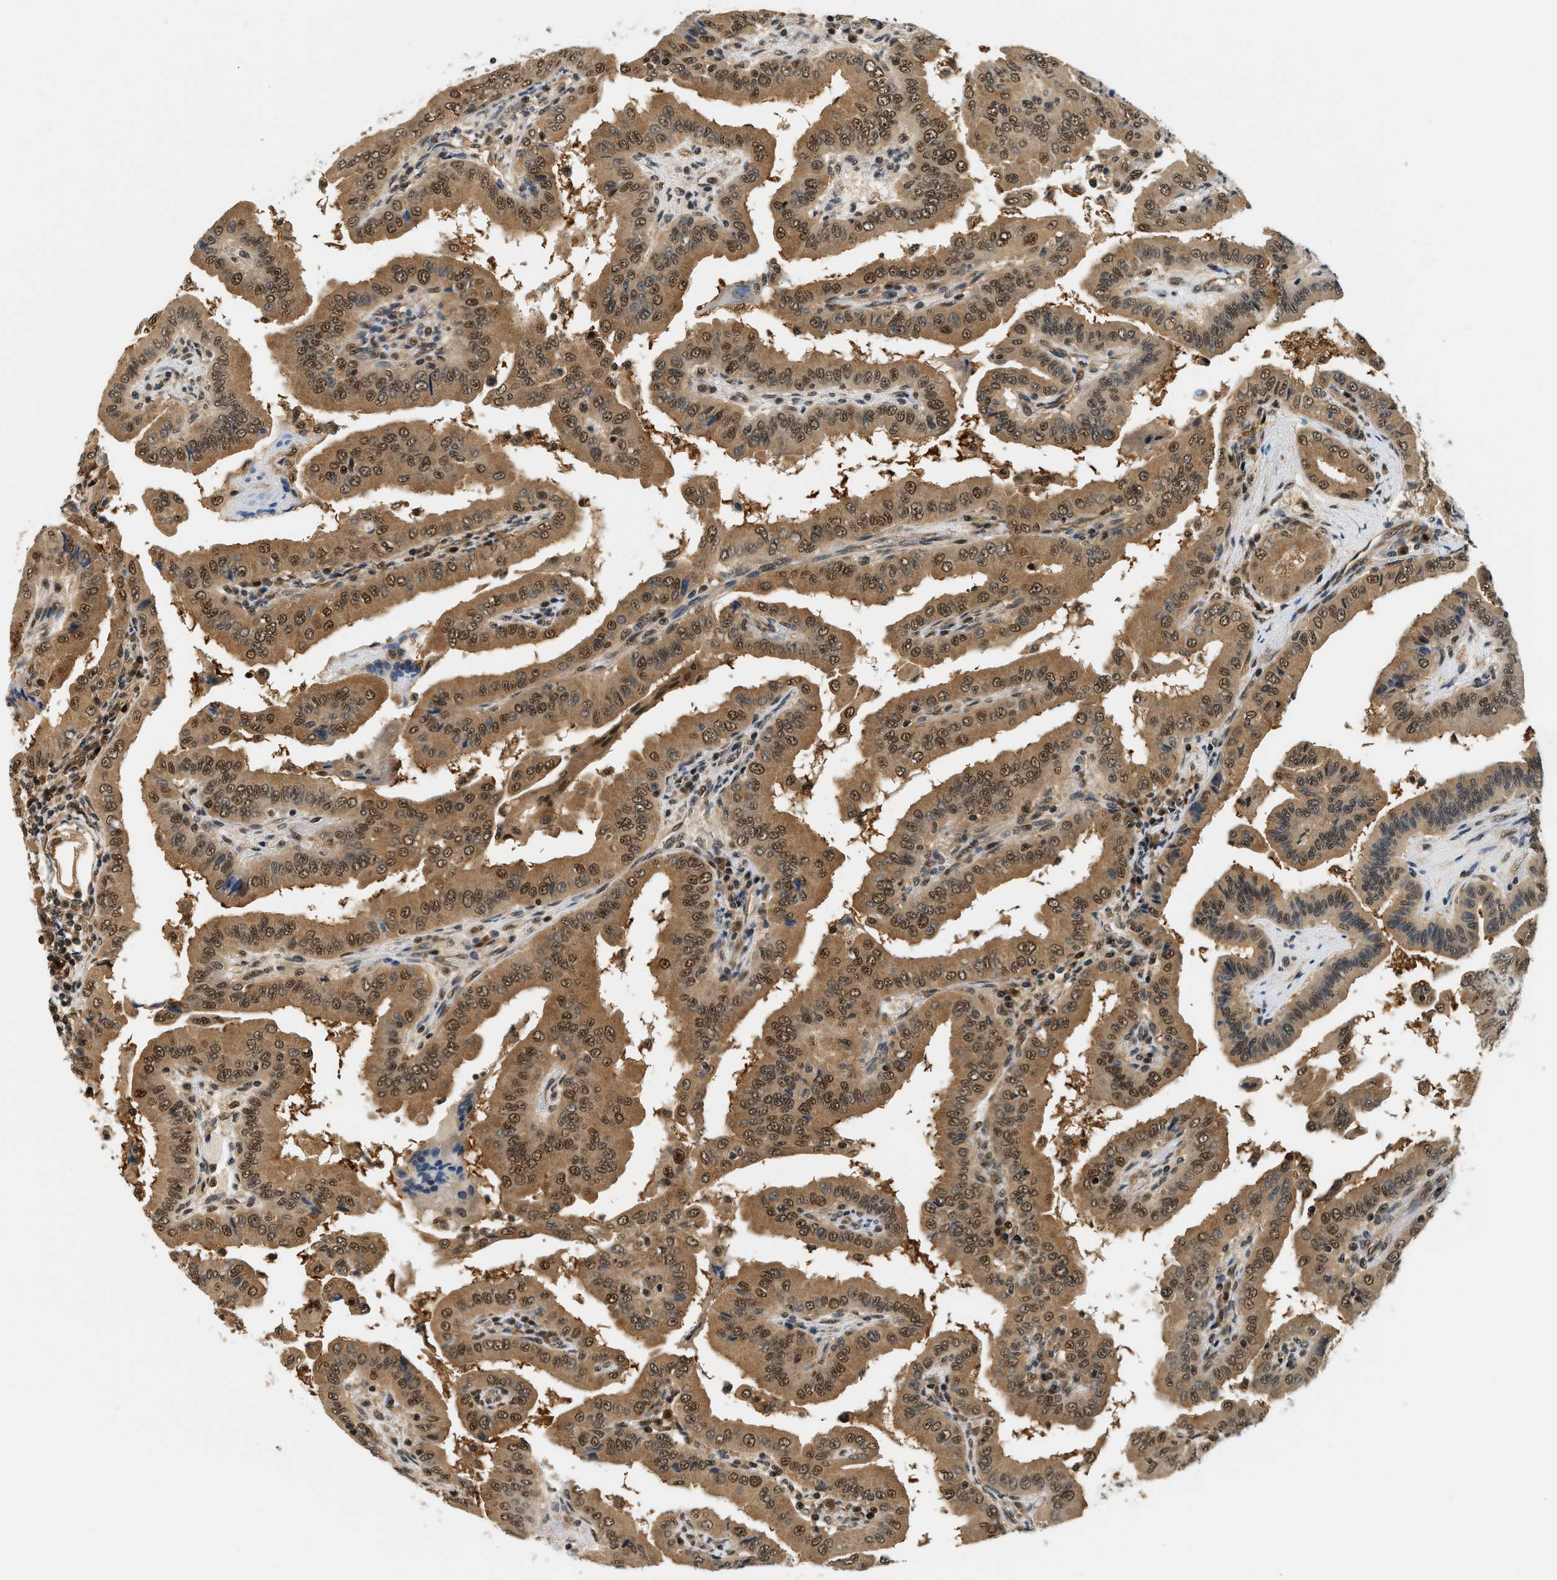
{"staining": {"intensity": "strong", "quantity": ">75%", "location": "cytoplasmic/membranous,nuclear"}, "tissue": "thyroid cancer", "cell_type": "Tumor cells", "image_type": "cancer", "snomed": [{"axis": "morphology", "description": "Papillary adenocarcinoma, NOS"}, {"axis": "topography", "description": "Thyroid gland"}], "caption": "An image of thyroid cancer stained for a protein exhibits strong cytoplasmic/membranous and nuclear brown staining in tumor cells. Using DAB (brown) and hematoxylin (blue) stains, captured at high magnification using brightfield microscopy.", "gene": "PSMD3", "patient": {"sex": "male", "age": 33}}